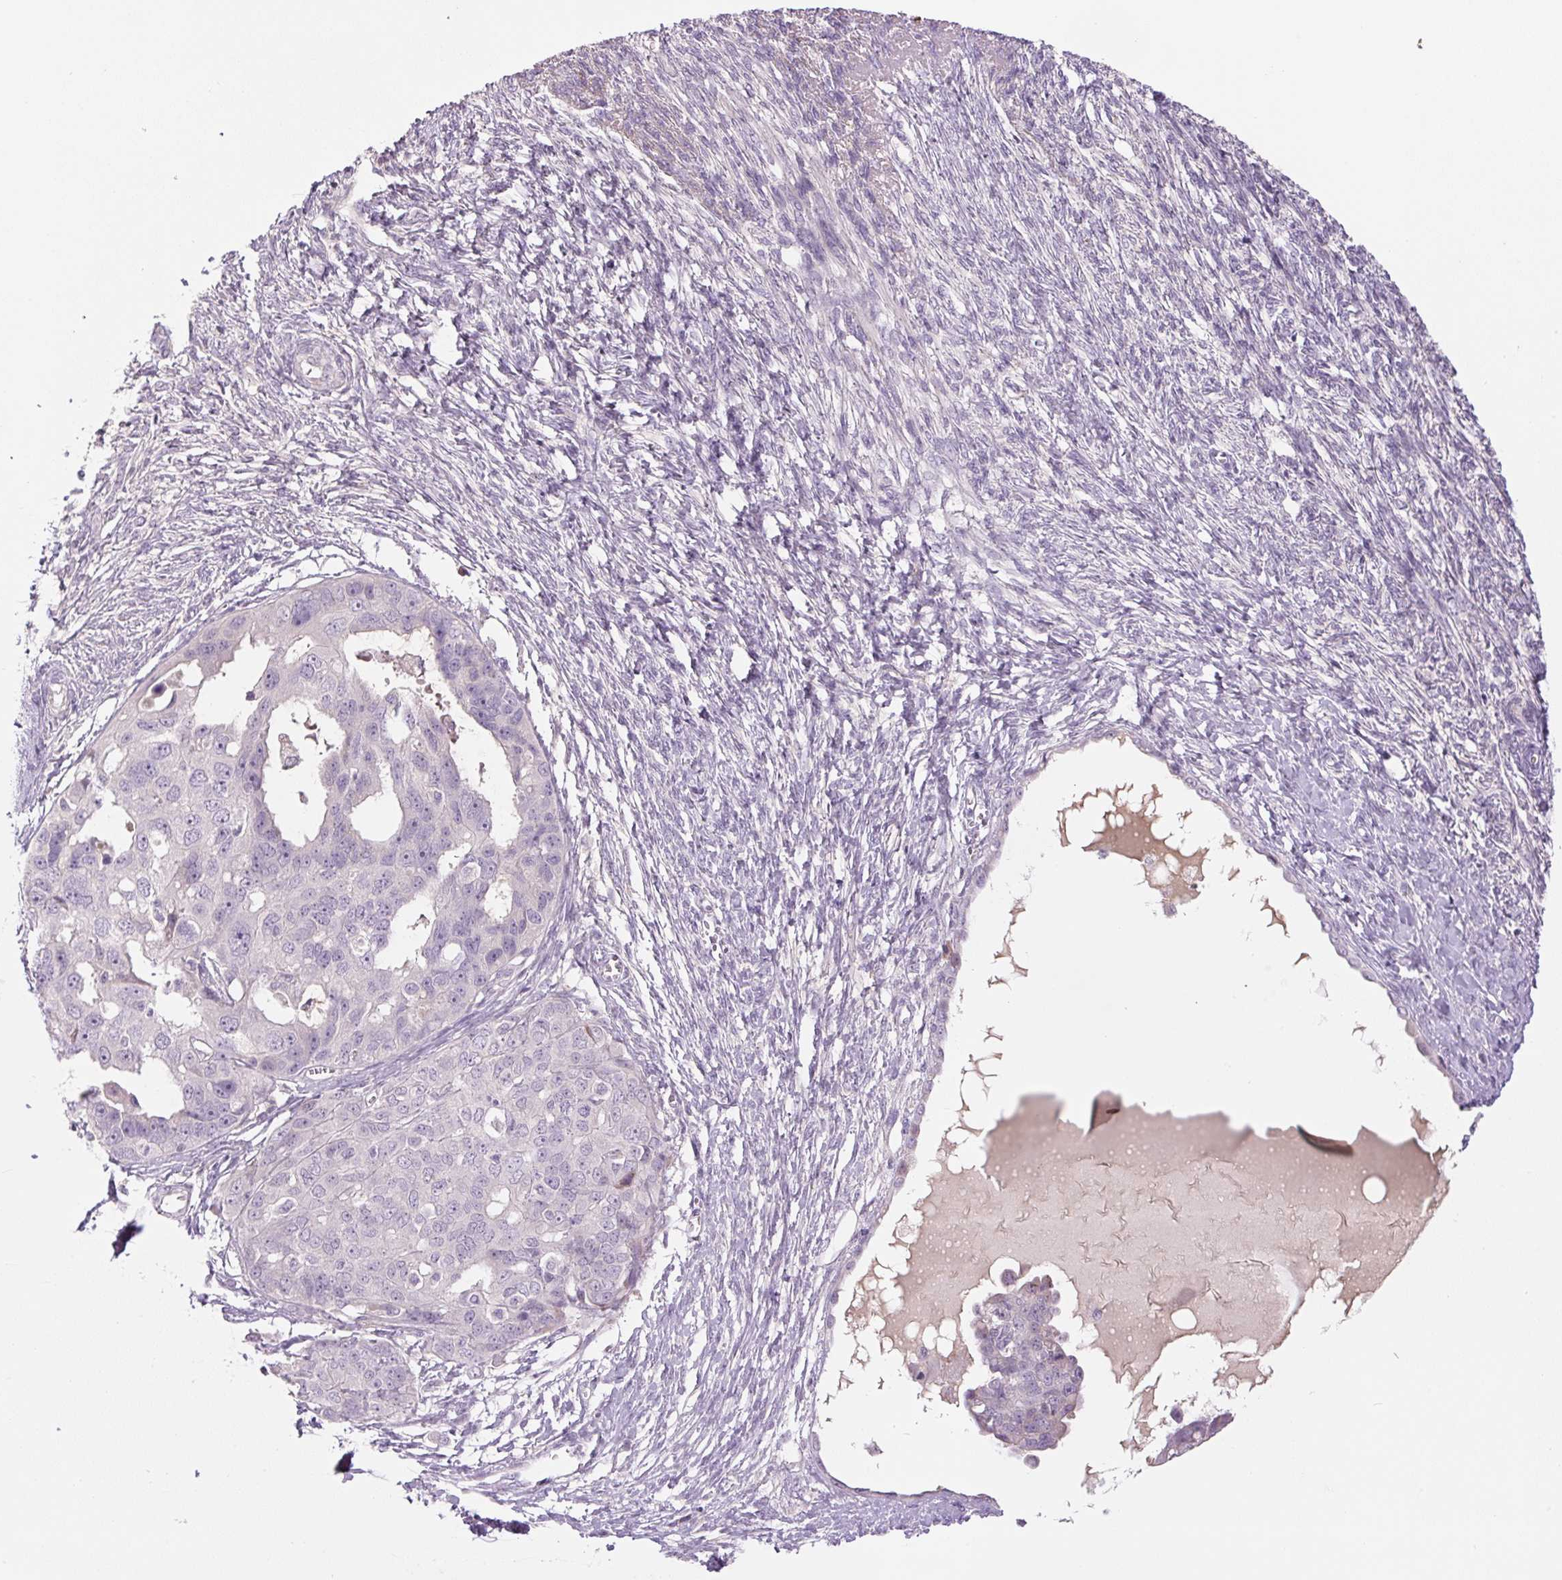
{"staining": {"intensity": "moderate", "quantity": "<25%", "location": "cytoplasmic/membranous"}, "tissue": "ovarian cancer", "cell_type": "Tumor cells", "image_type": "cancer", "snomed": [{"axis": "morphology", "description": "Carcinoma, endometroid"}, {"axis": "topography", "description": "Ovary"}], "caption": "A micrograph of ovarian endometroid carcinoma stained for a protein reveals moderate cytoplasmic/membranous brown staining in tumor cells. The staining was performed using DAB (3,3'-diaminobenzidine) to visualize the protein expression in brown, while the nuclei were stained in blue with hematoxylin (Magnification: 20x).", "gene": "TMEM100", "patient": {"sex": "female", "age": 70}}